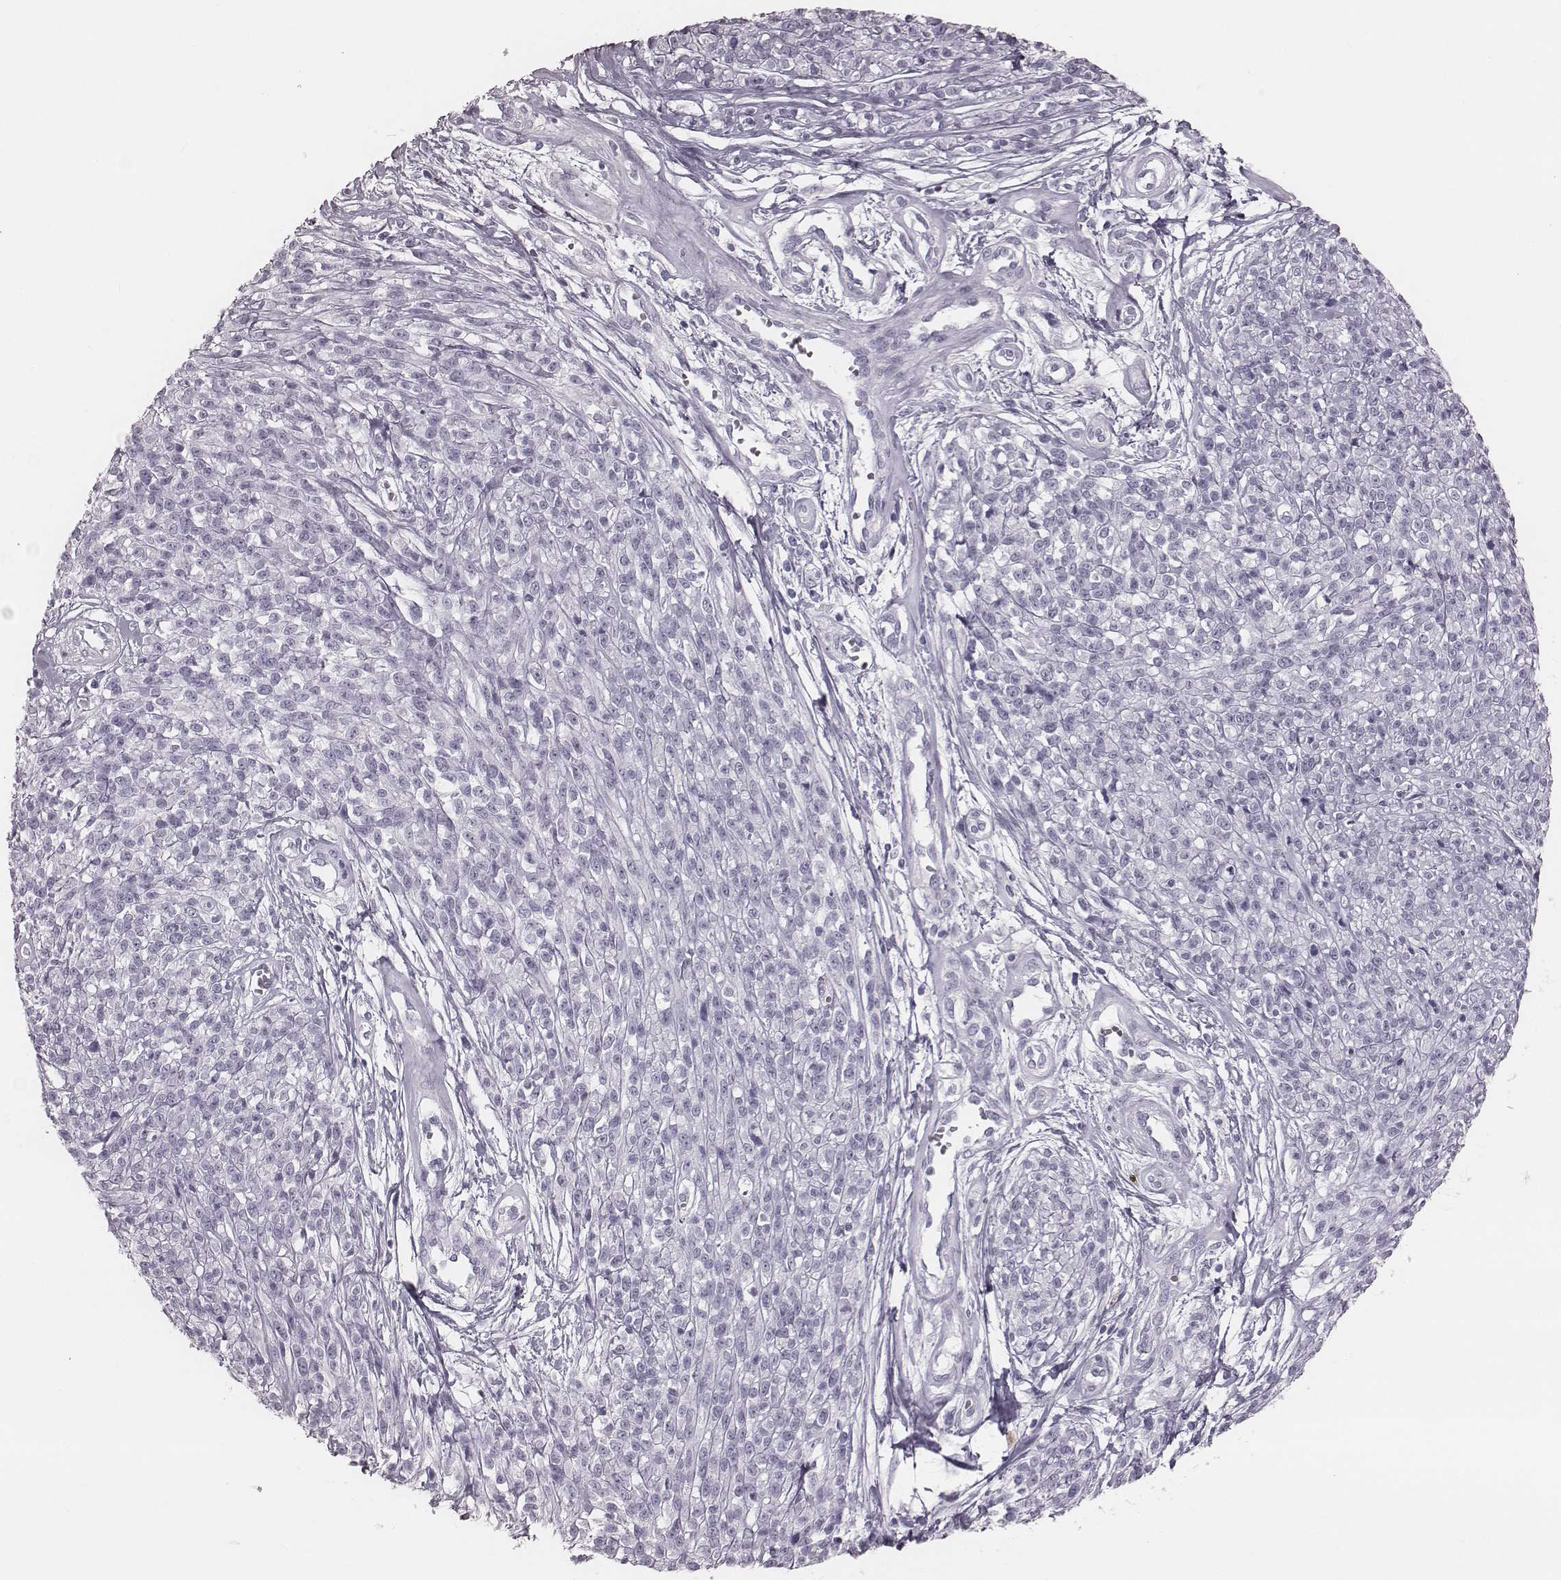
{"staining": {"intensity": "negative", "quantity": "none", "location": "none"}, "tissue": "melanoma", "cell_type": "Tumor cells", "image_type": "cancer", "snomed": [{"axis": "morphology", "description": "Malignant melanoma, NOS"}, {"axis": "topography", "description": "Skin"}, {"axis": "topography", "description": "Skin of trunk"}], "caption": "Immunohistochemistry image of malignant melanoma stained for a protein (brown), which exhibits no positivity in tumor cells.", "gene": "KRT74", "patient": {"sex": "male", "age": 74}}